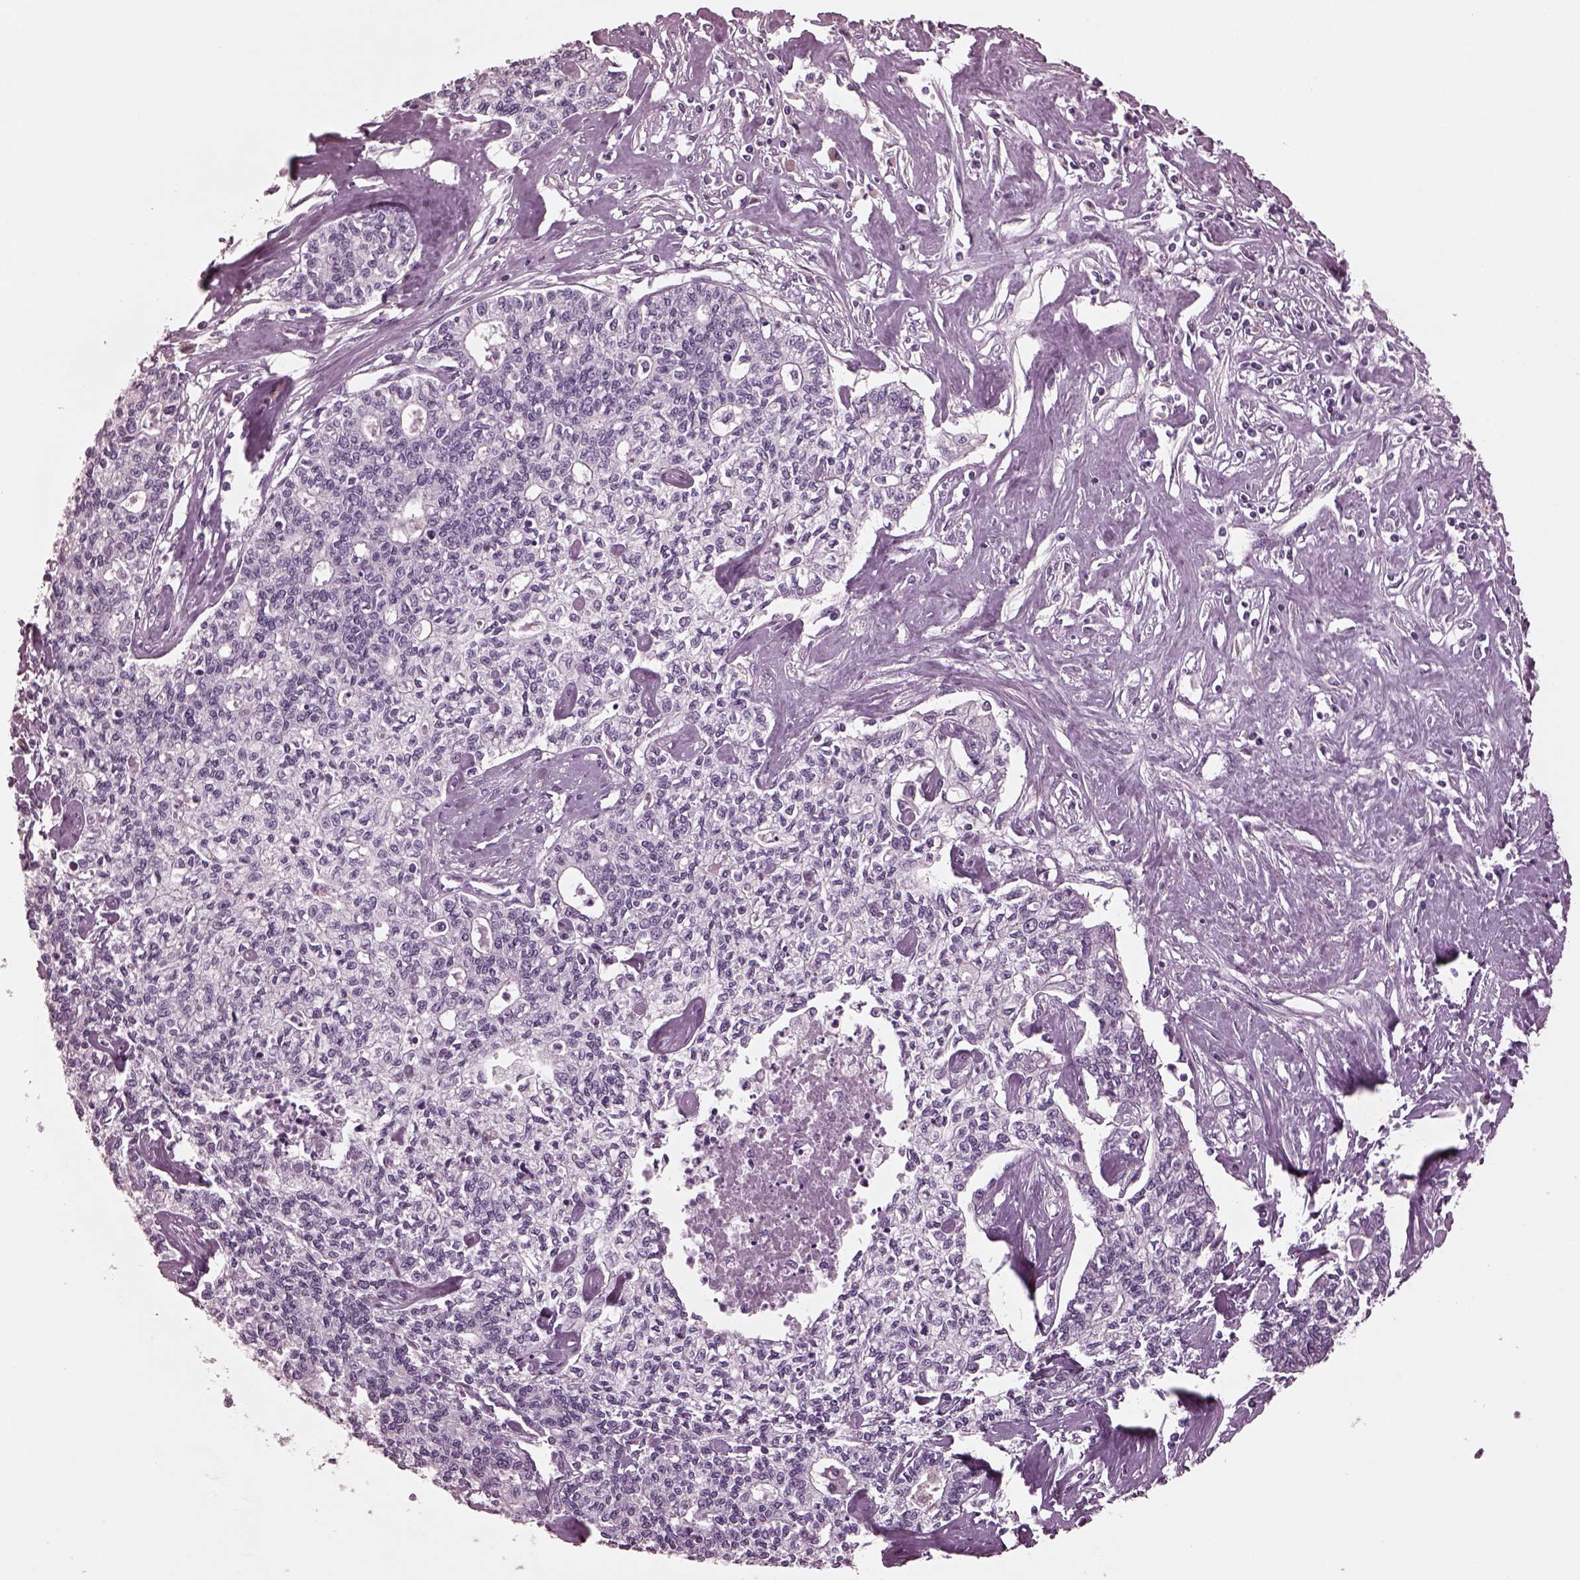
{"staining": {"intensity": "negative", "quantity": "none", "location": "none"}, "tissue": "liver cancer", "cell_type": "Tumor cells", "image_type": "cancer", "snomed": [{"axis": "morphology", "description": "Cholangiocarcinoma"}, {"axis": "topography", "description": "Liver"}], "caption": "Tumor cells show no significant positivity in liver cancer.", "gene": "CGA", "patient": {"sex": "female", "age": 61}}